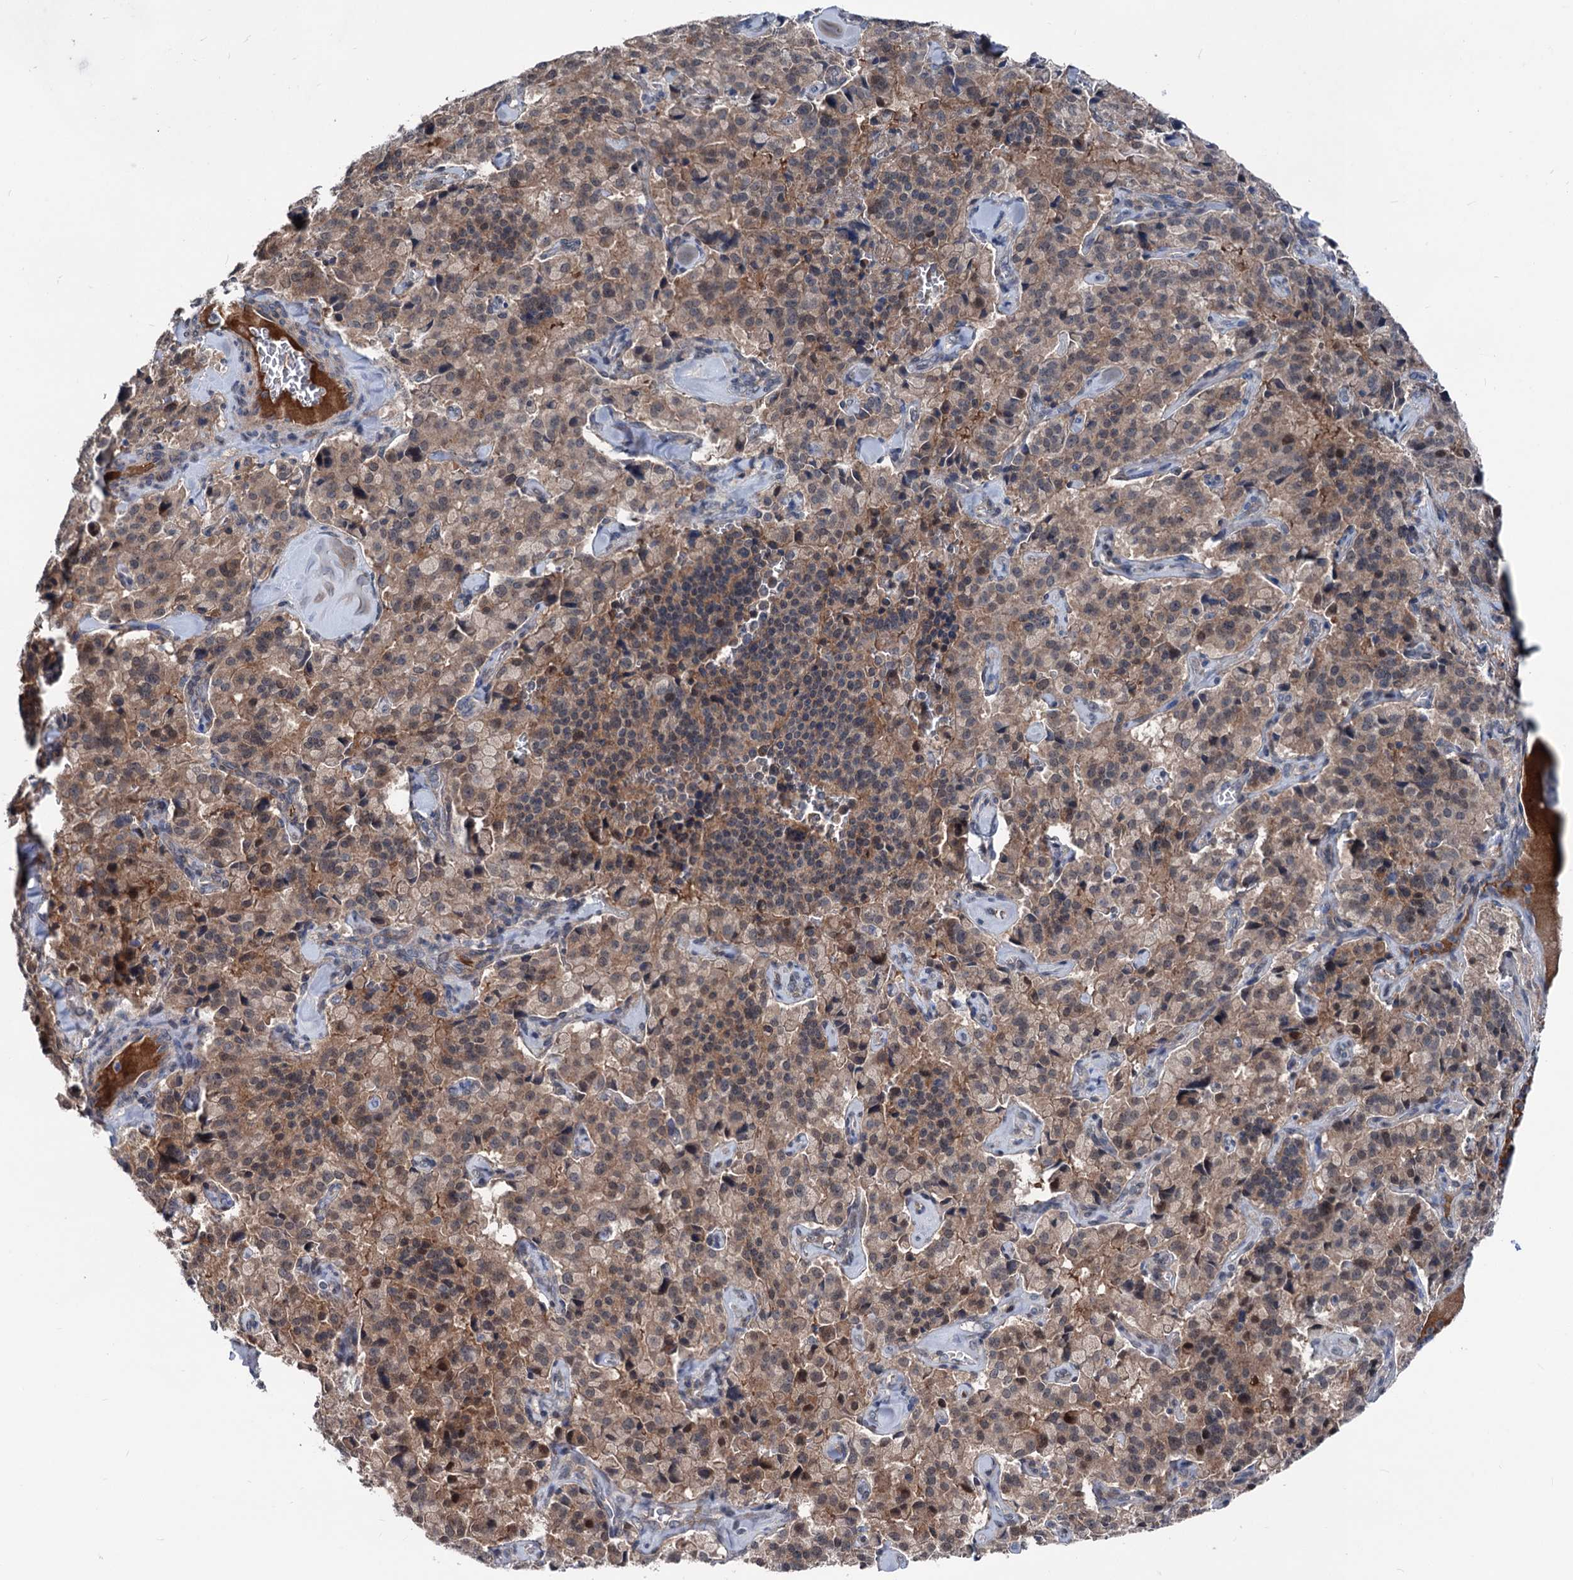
{"staining": {"intensity": "moderate", "quantity": ">75%", "location": "cytoplasmic/membranous,nuclear"}, "tissue": "pancreatic cancer", "cell_type": "Tumor cells", "image_type": "cancer", "snomed": [{"axis": "morphology", "description": "Adenocarcinoma, NOS"}, {"axis": "topography", "description": "Pancreas"}], "caption": "Pancreatic cancer (adenocarcinoma) stained for a protein exhibits moderate cytoplasmic/membranous and nuclear positivity in tumor cells.", "gene": "GLO1", "patient": {"sex": "male", "age": 65}}